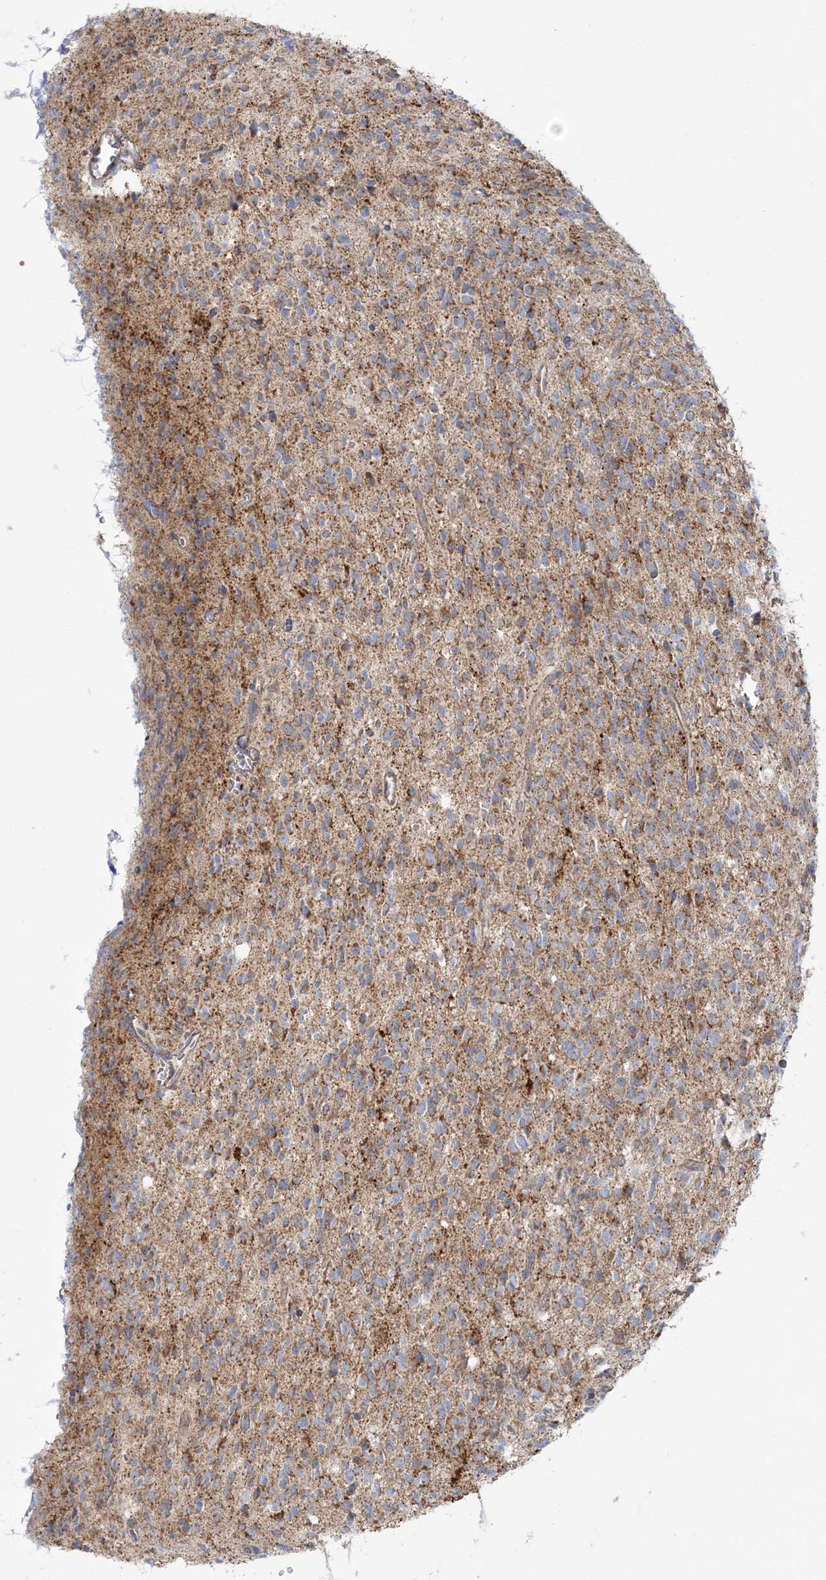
{"staining": {"intensity": "weak", "quantity": "25%-75%", "location": "cytoplasmic/membranous"}, "tissue": "glioma", "cell_type": "Tumor cells", "image_type": "cancer", "snomed": [{"axis": "morphology", "description": "Glioma, malignant, High grade"}, {"axis": "topography", "description": "Brain"}], "caption": "Protein expression analysis of glioma shows weak cytoplasmic/membranous staining in about 25%-75% of tumor cells.", "gene": "TBC1D14", "patient": {"sex": "male", "age": 34}}